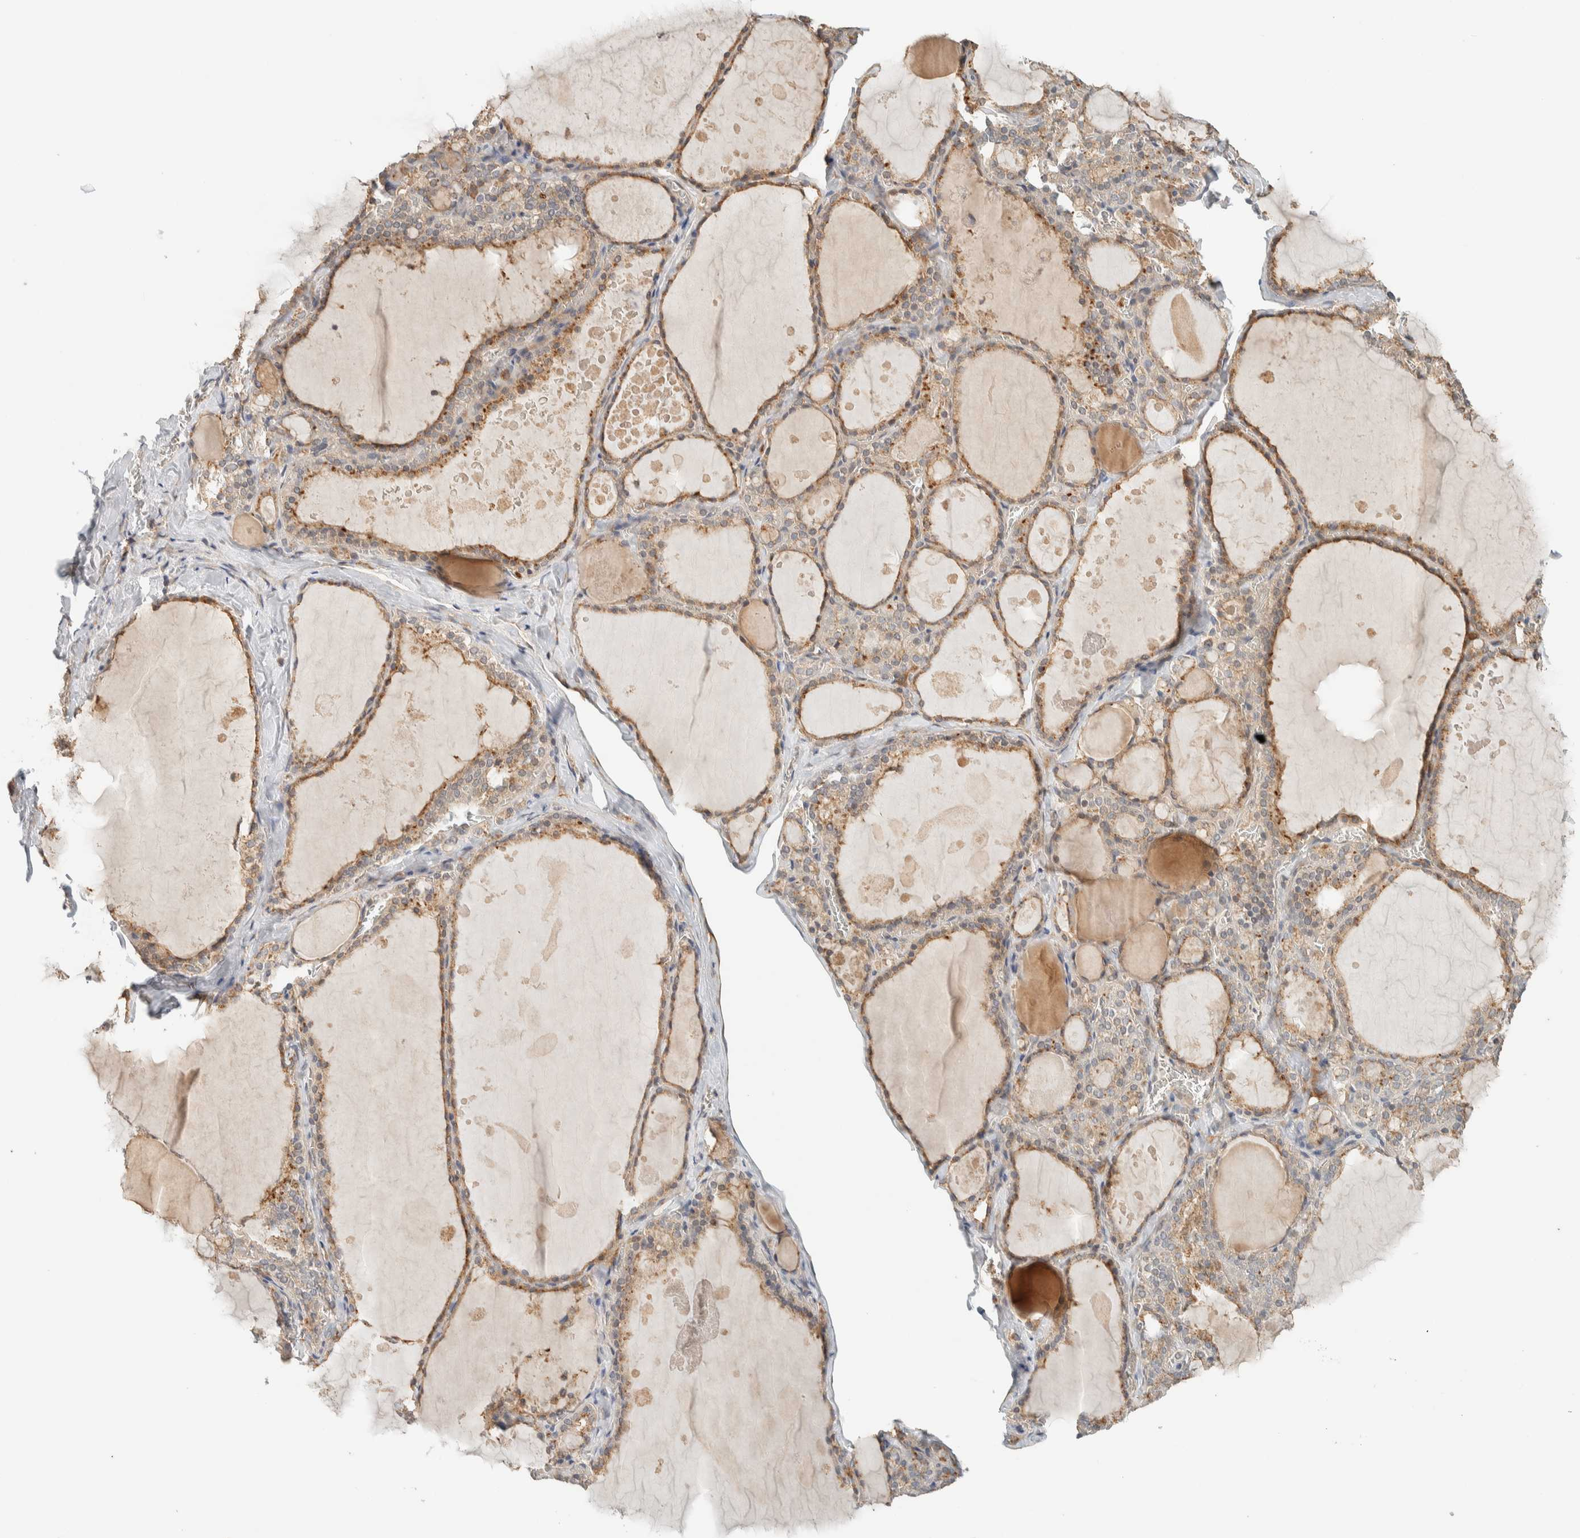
{"staining": {"intensity": "moderate", "quantity": ">75%", "location": "cytoplasmic/membranous"}, "tissue": "thyroid gland", "cell_type": "Glandular cells", "image_type": "normal", "snomed": [{"axis": "morphology", "description": "Normal tissue, NOS"}, {"axis": "topography", "description": "Thyroid gland"}], "caption": "About >75% of glandular cells in unremarkable thyroid gland demonstrate moderate cytoplasmic/membranous protein expression as visualized by brown immunohistochemical staining.", "gene": "RAB11FIP1", "patient": {"sex": "male", "age": 56}}